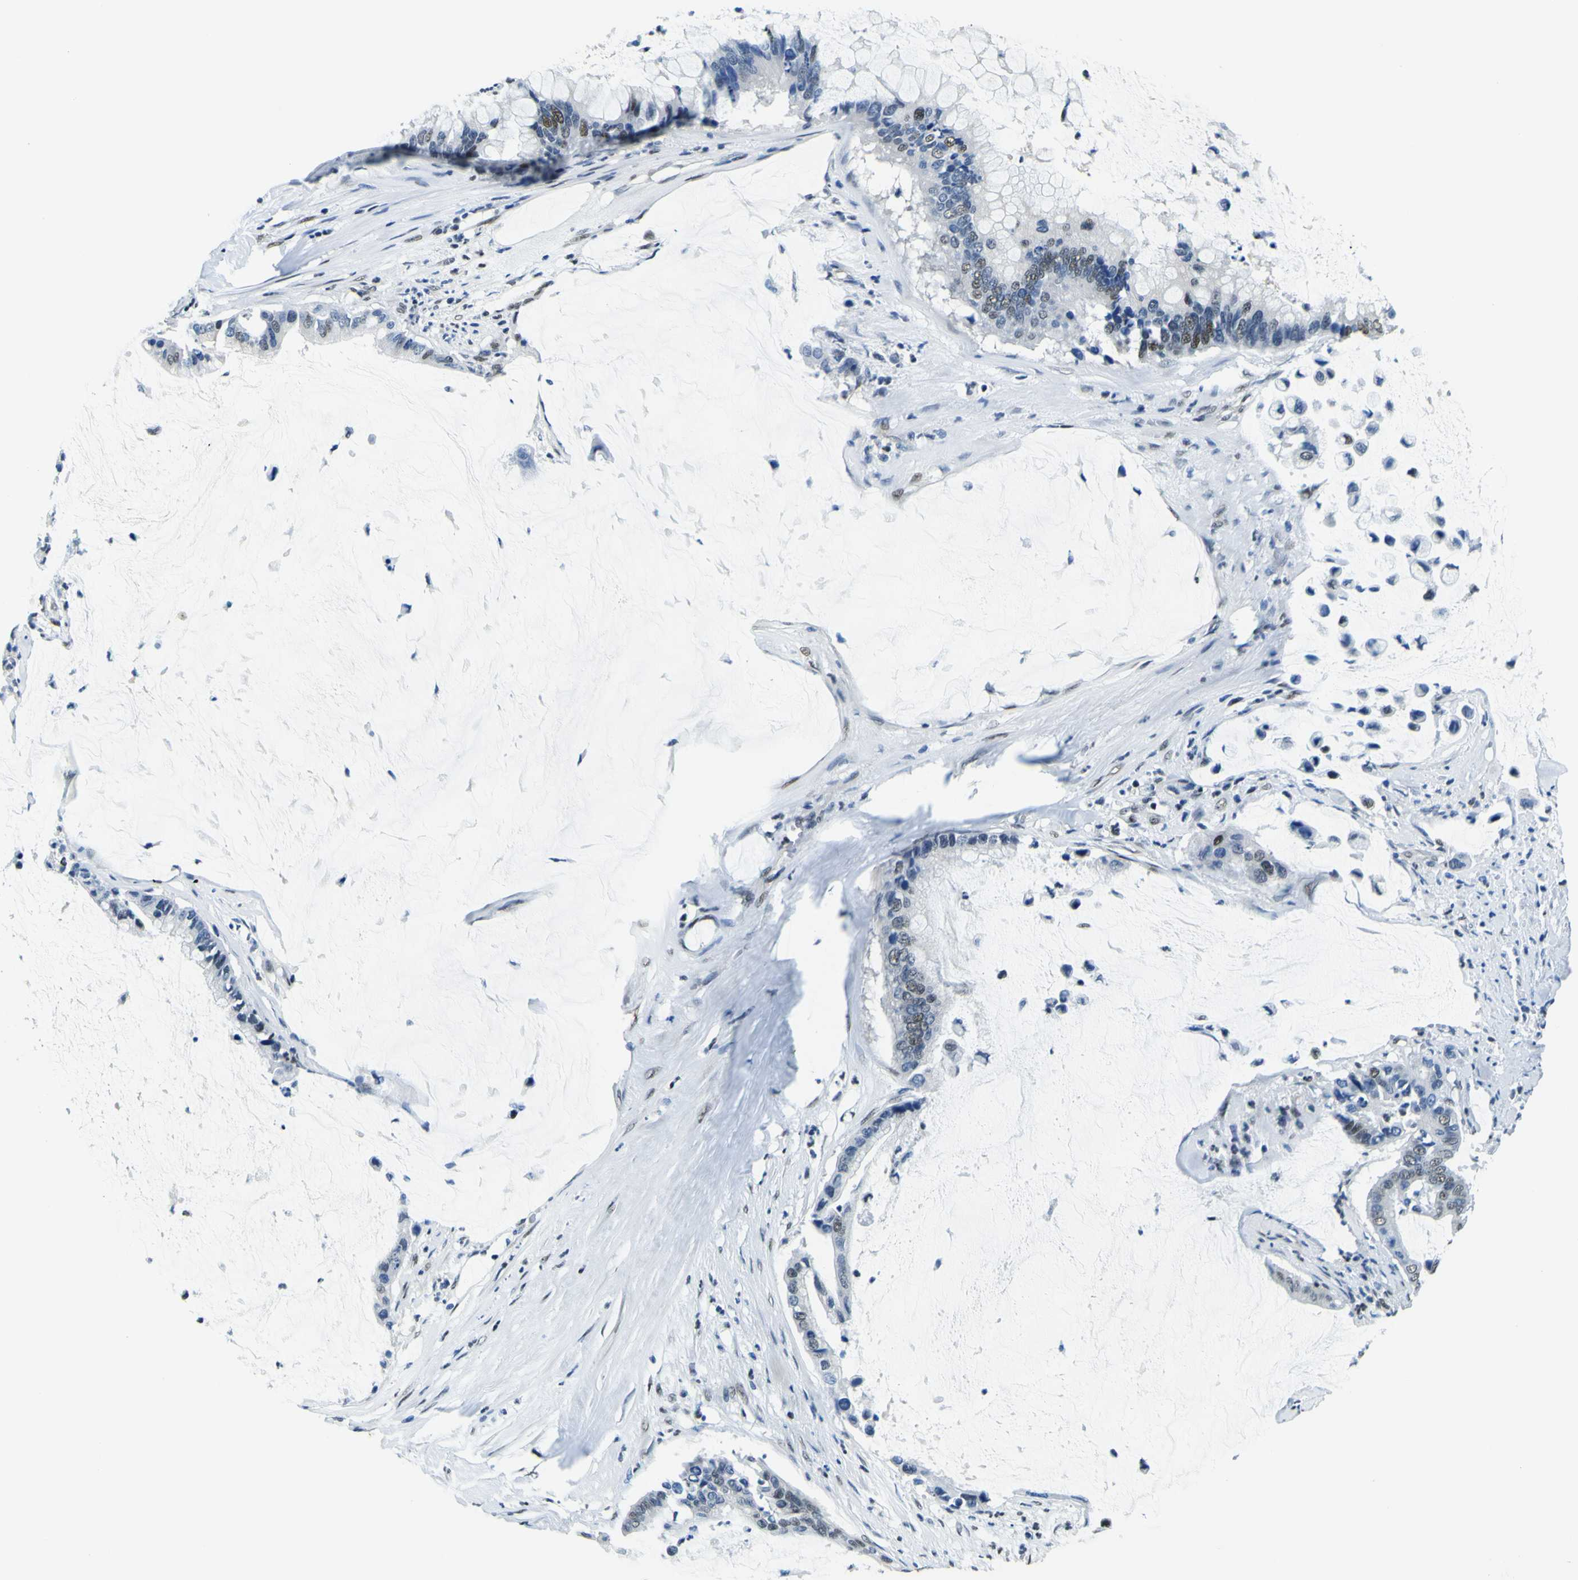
{"staining": {"intensity": "moderate", "quantity": "25%-75%", "location": "nuclear"}, "tissue": "pancreatic cancer", "cell_type": "Tumor cells", "image_type": "cancer", "snomed": [{"axis": "morphology", "description": "Adenocarcinoma, NOS"}, {"axis": "topography", "description": "Pancreas"}], "caption": "Protein expression analysis of human pancreatic adenocarcinoma reveals moderate nuclear expression in approximately 25%-75% of tumor cells.", "gene": "SP1", "patient": {"sex": "male", "age": 41}}